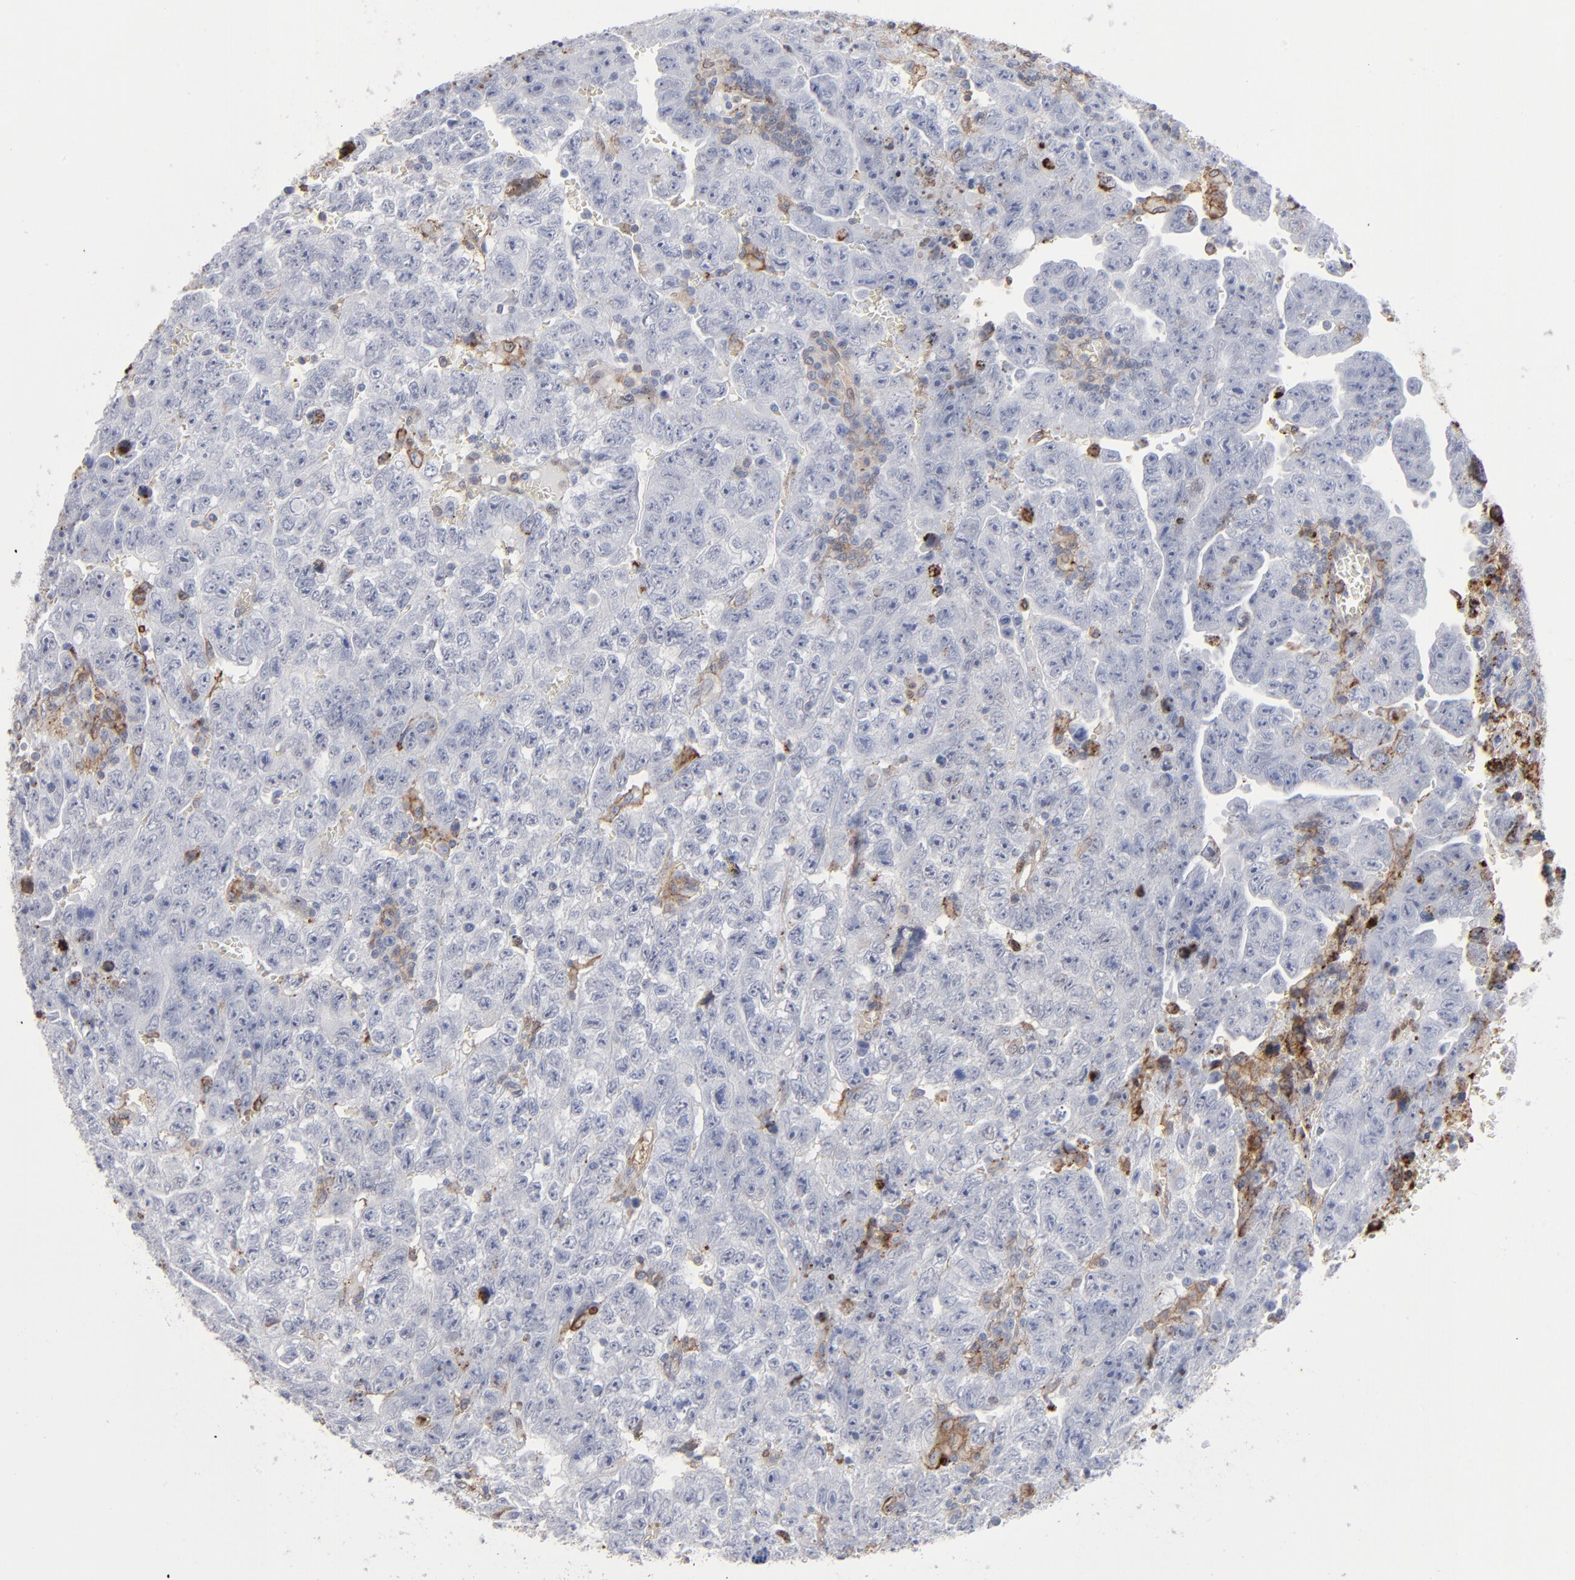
{"staining": {"intensity": "moderate", "quantity": "<25%", "location": "cytoplasmic/membranous"}, "tissue": "testis cancer", "cell_type": "Tumor cells", "image_type": "cancer", "snomed": [{"axis": "morphology", "description": "Carcinoma, Embryonal, NOS"}, {"axis": "topography", "description": "Testis"}], "caption": "Immunohistochemistry micrograph of neoplastic tissue: human testis cancer (embryonal carcinoma) stained using immunohistochemistry (IHC) demonstrates low levels of moderate protein expression localized specifically in the cytoplasmic/membranous of tumor cells, appearing as a cytoplasmic/membranous brown color.", "gene": "ANXA5", "patient": {"sex": "male", "age": 28}}